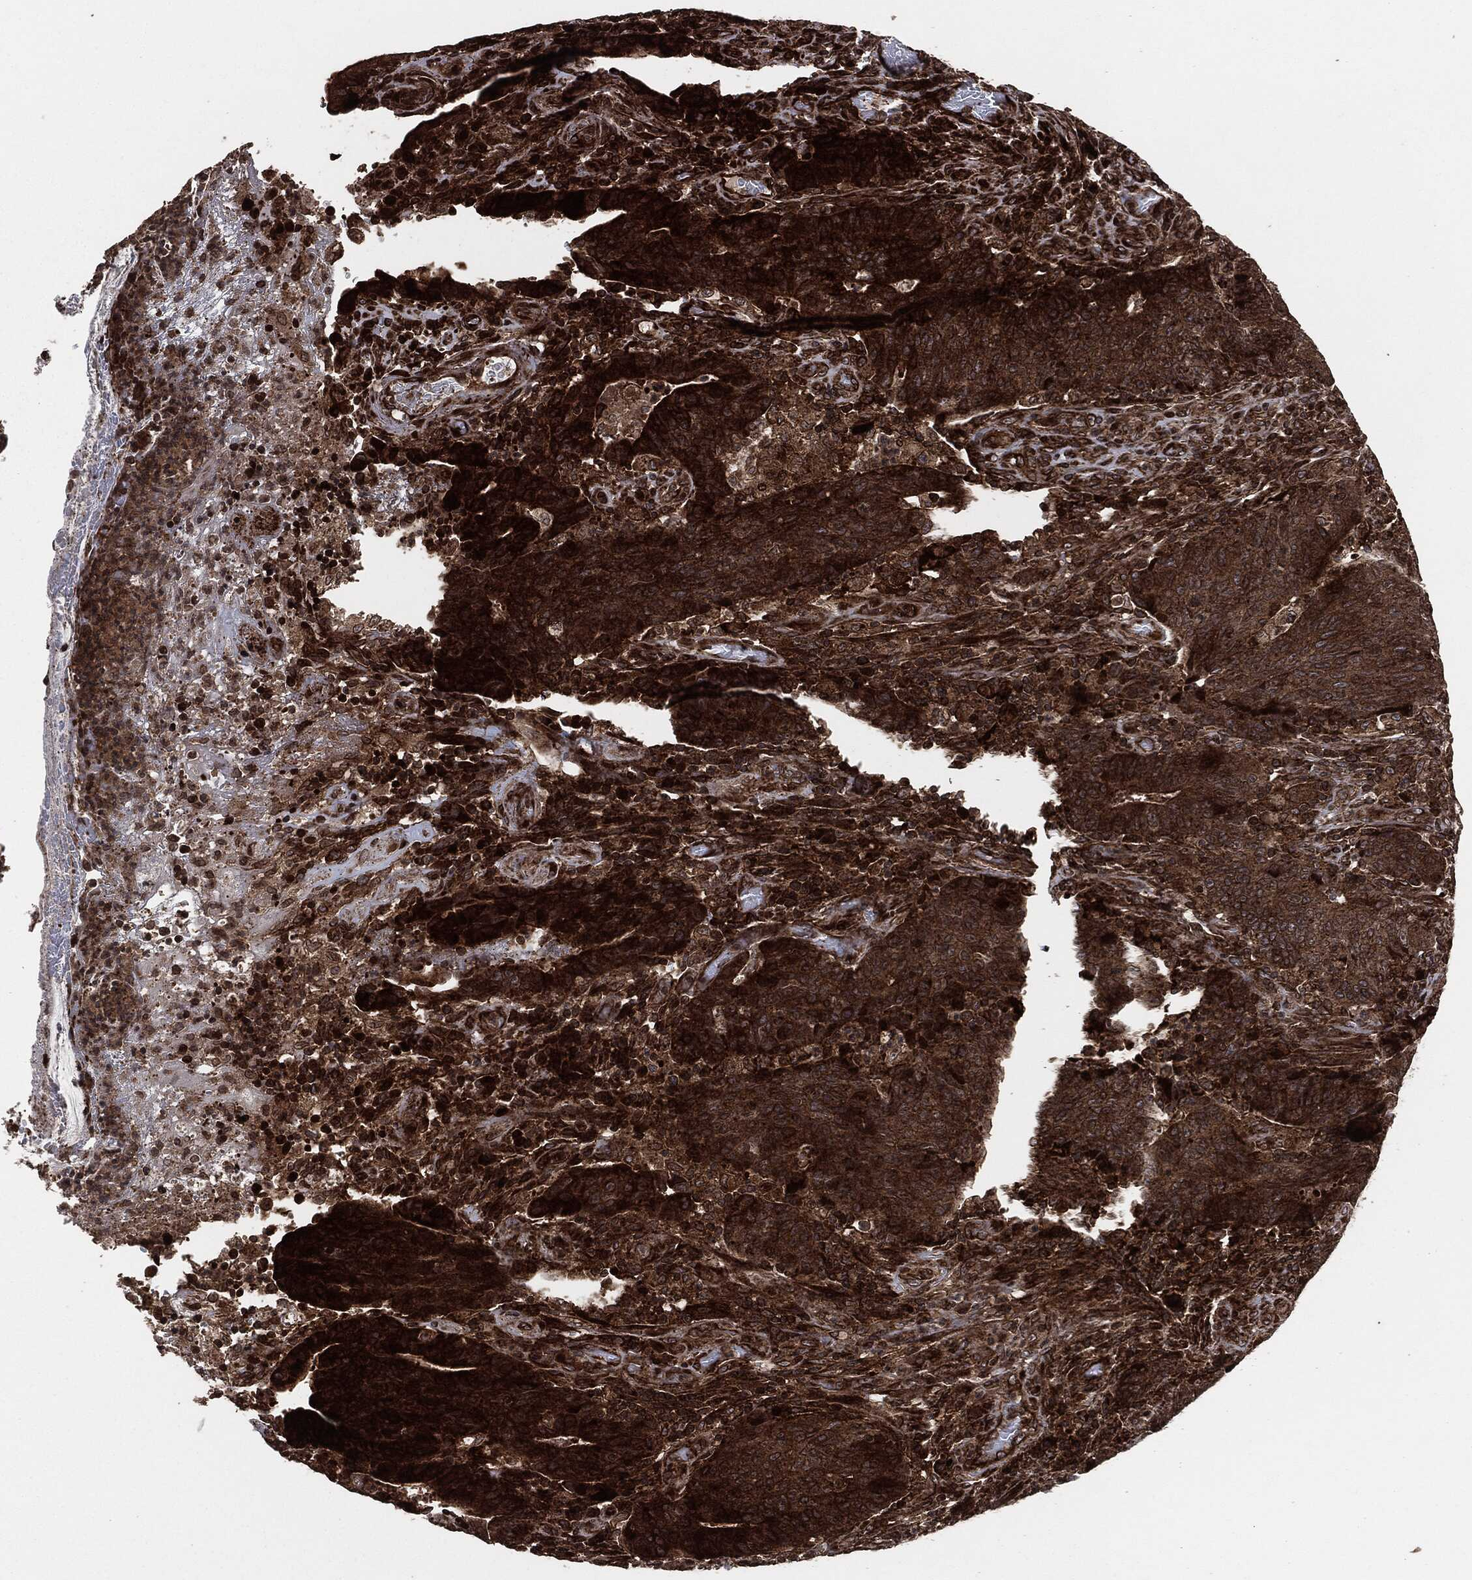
{"staining": {"intensity": "moderate", "quantity": ">75%", "location": "cytoplasmic/membranous"}, "tissue": "colorectal cancer", "cell_type": "Tumor cells", "image_type": "cancer", "snomed": [{"axis": "morphology", "description": "Adenocarcinoma, NOS"}, {"axis": "topography", "description": "Colon"}], "caption": "A brown stain shows moderate cytoplasmic/membranous staining of a protein in colorectal cancer (adenocarcinoma) tumor cells.", "gene": "IFIT1", "patient": {"sex": "female", "age": 75}}